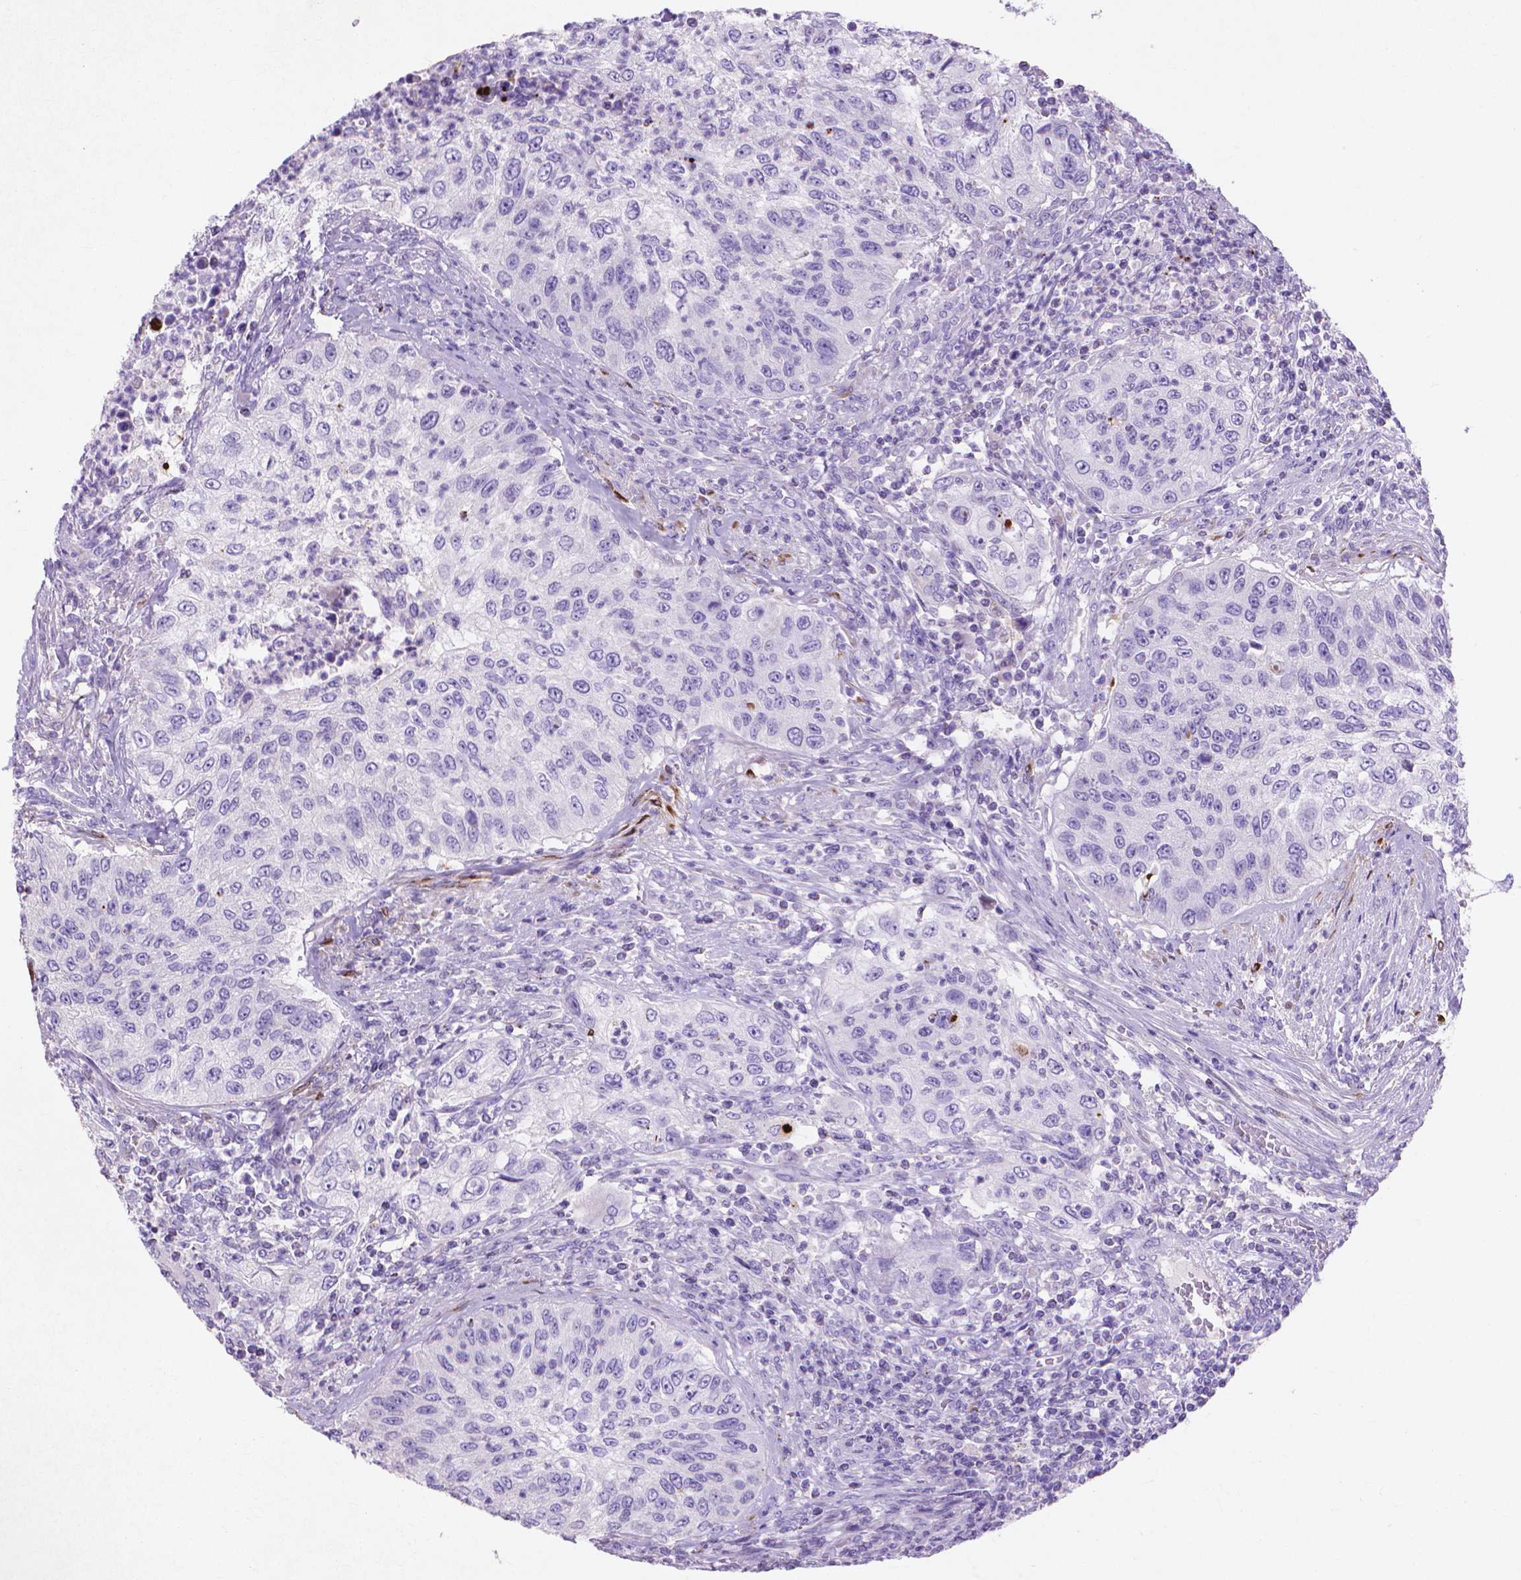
{"staining": {"intensity": "negative", "quantity": "none", "location": "none"}, "tissue": "urothelial cancer", "cell_type": "Tumor cells", "image_type": "cancer", "snomed": [{"axis": "morphology", "description": "Urothelial carcinoma, High grade"}, {"axis": "topography", "description": "Urinary bladder"}], "caption": "Image shows no significant protein positivity in tumor cells of urothelial cancer. (Stains: DAB immunohistochemistry with hematoxylin counter stain, Microscopy: brightfield microscopy at high magnification).", "gene": "MMP11", "patient": {"sex": "female", "age": 60}}